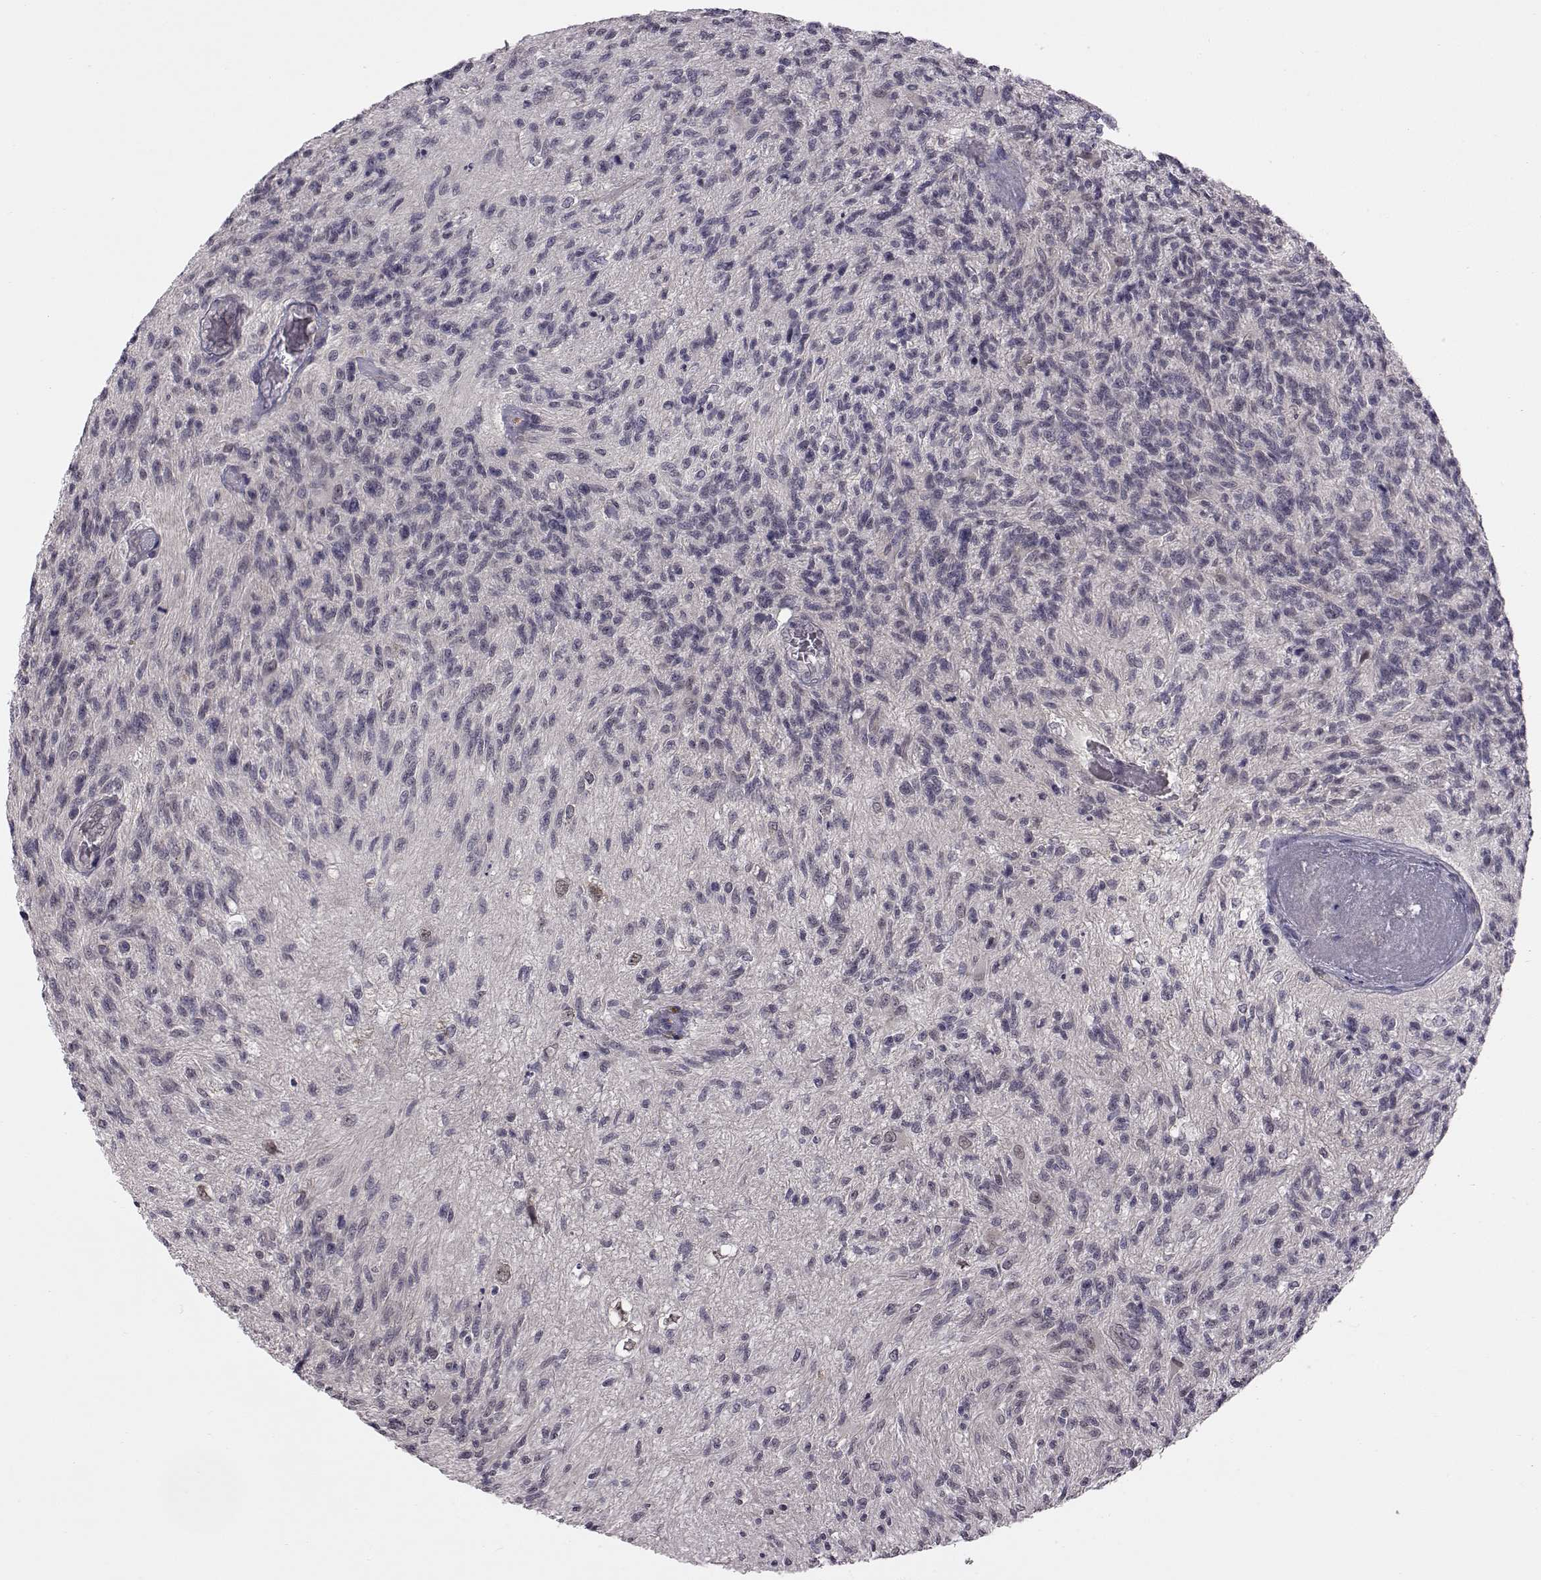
{"staining": {"intensity": "negative", "quantity": "none", "location": "none"}, "tissue": "glioma", "cell_type": "Tumor cells", "image_type": "cancer", "snomed": [{"axis": "morphology", "description": "Glioma, malignant, High grade"}, {"axis": "topography", "description": "Brain"}], "caption": "High-grade glioma (malignant) was stained to show a protein in brown. There is no significant staining in tumor cells.", "gene": "C10orf62", "patient": {"sex": "male", "age": 56}}